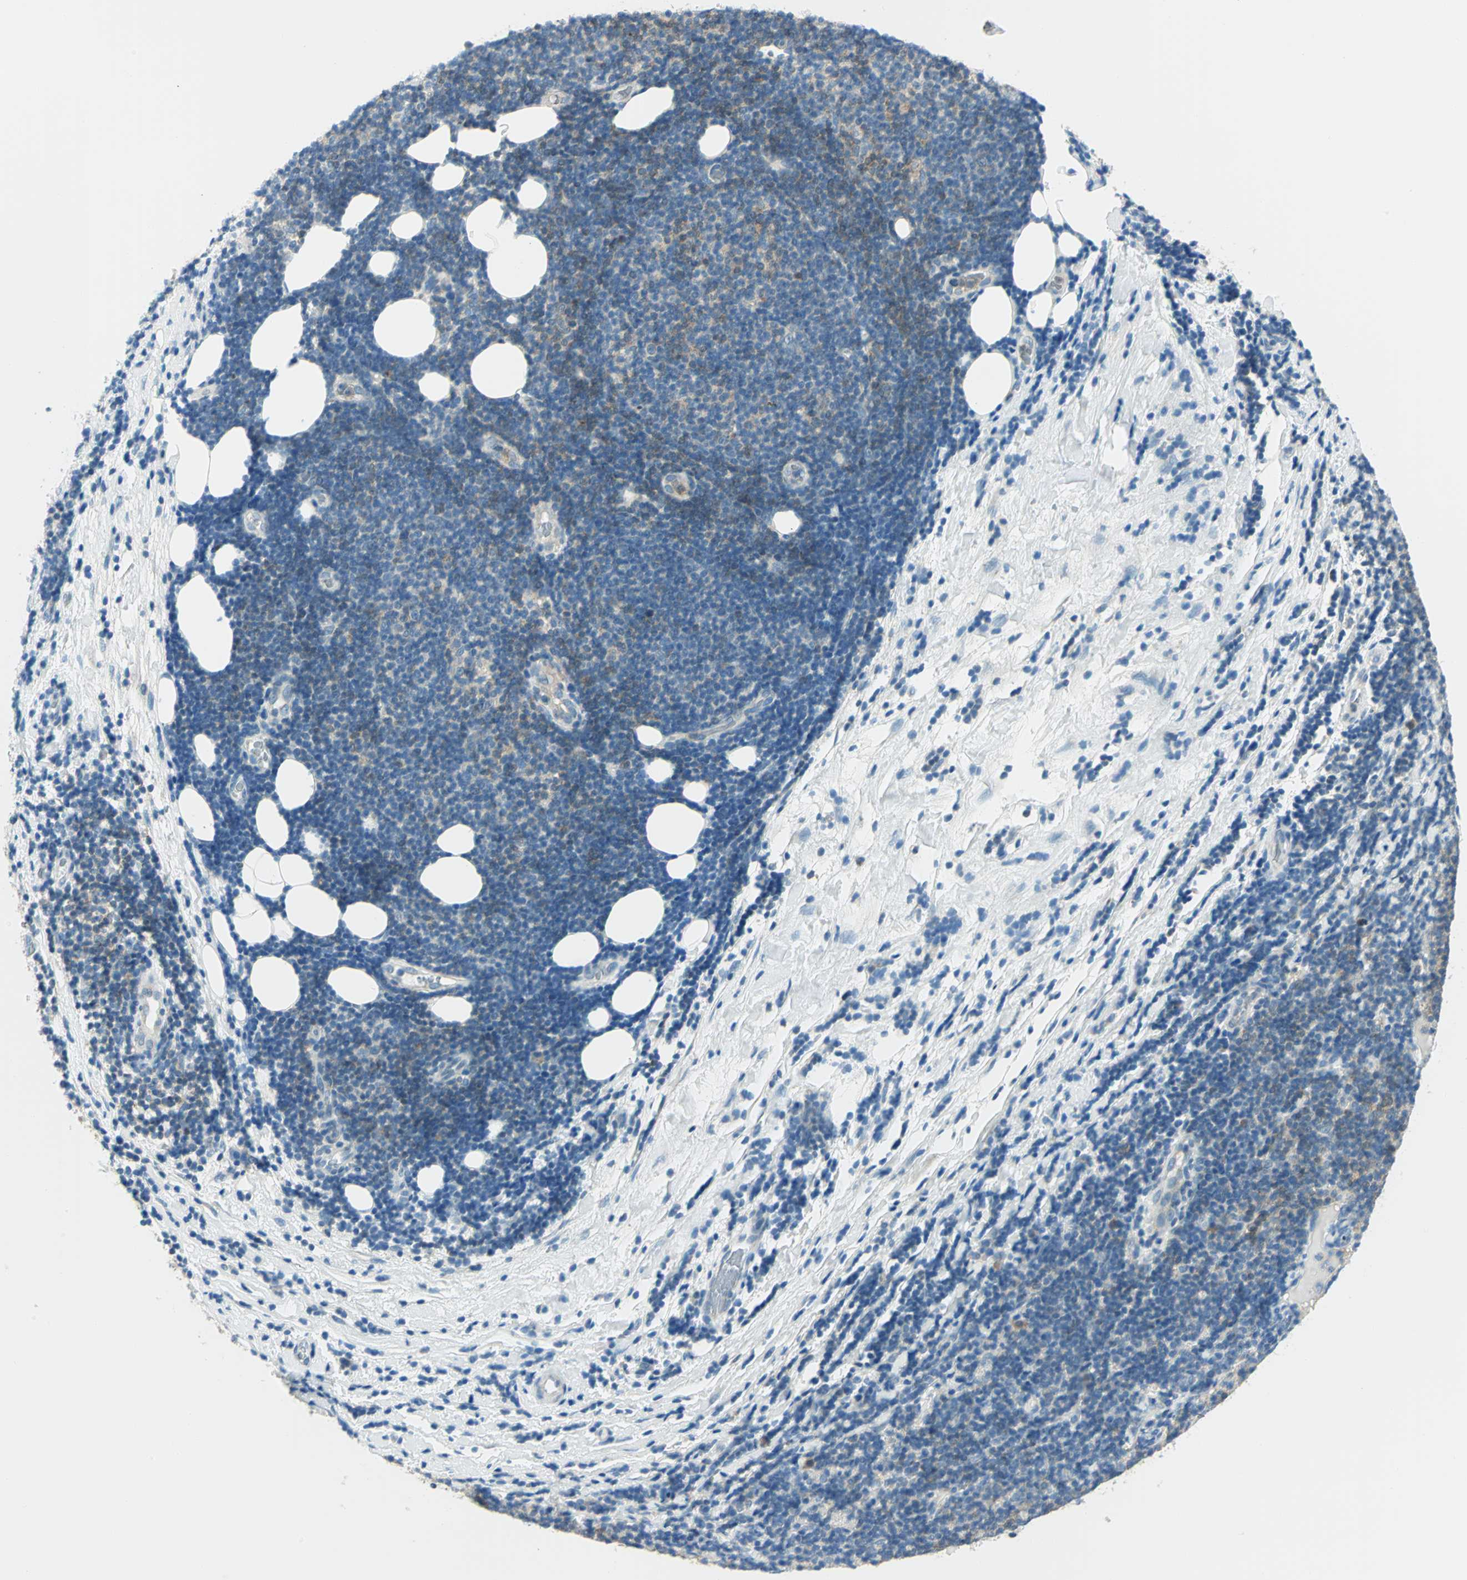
{"staining": {"intensity": "moderate", "quantity": "<25%", "location": "cytoplasmic/membranous"}, "tissue": "lymphoma", "cell_type": "Tumor cells", "image_type": "cancer", "snomed": [{"axis": "morphology", "description": "Malignant lymphoma, non-Hodgkin's type, Low grade"}, {"axis": "topography", "description": "Lymph node"}], "caption": "DAB (3,3'-diaminobenzidine) immunohistochemical staining of human lymphoma reveals moderate cytoplasmic/membranous protein expression in about <25% of tumor cells.", "gene": "ALDOA", "patient": {"sex": "male", "age": 83}}